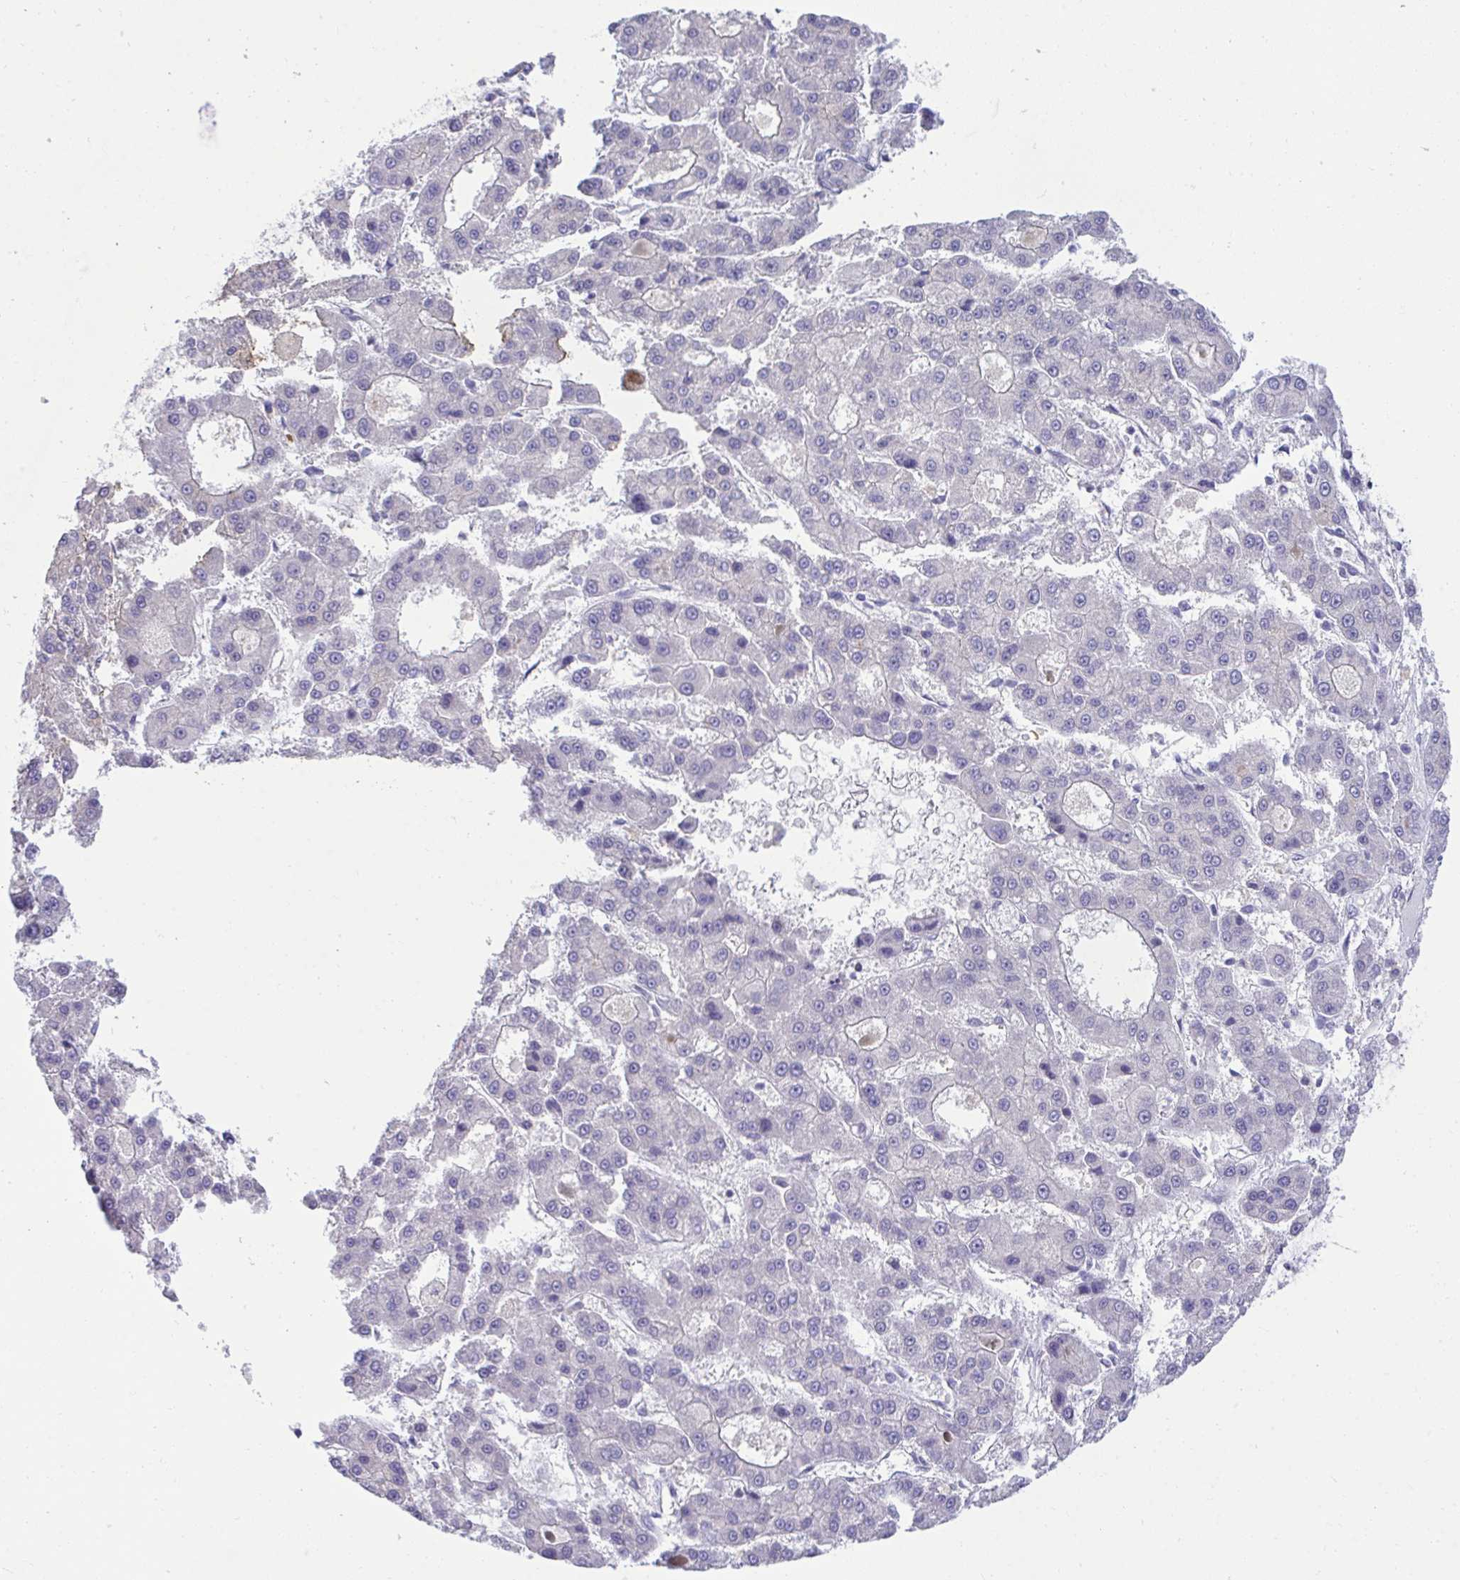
{"staining": {"intensity": "negative", "quantity": "none", "location": "none"}, "tissue": "liver cancer", "cell_type": "Tumor cells", "image_type": "cancer", "snomed": [{"axis": "morphology", "description": "Carcinoma, Hepatocellular, NOS"}, {"axis": "topography", "description": "Liver"}], "caption": "Immunohistochemical staining of liver hepatocellular carcinoma reveals no significant expression in tumor cells.", "gene": "PLEKHH1", "patient": {"sex": "male", "age": 70}}